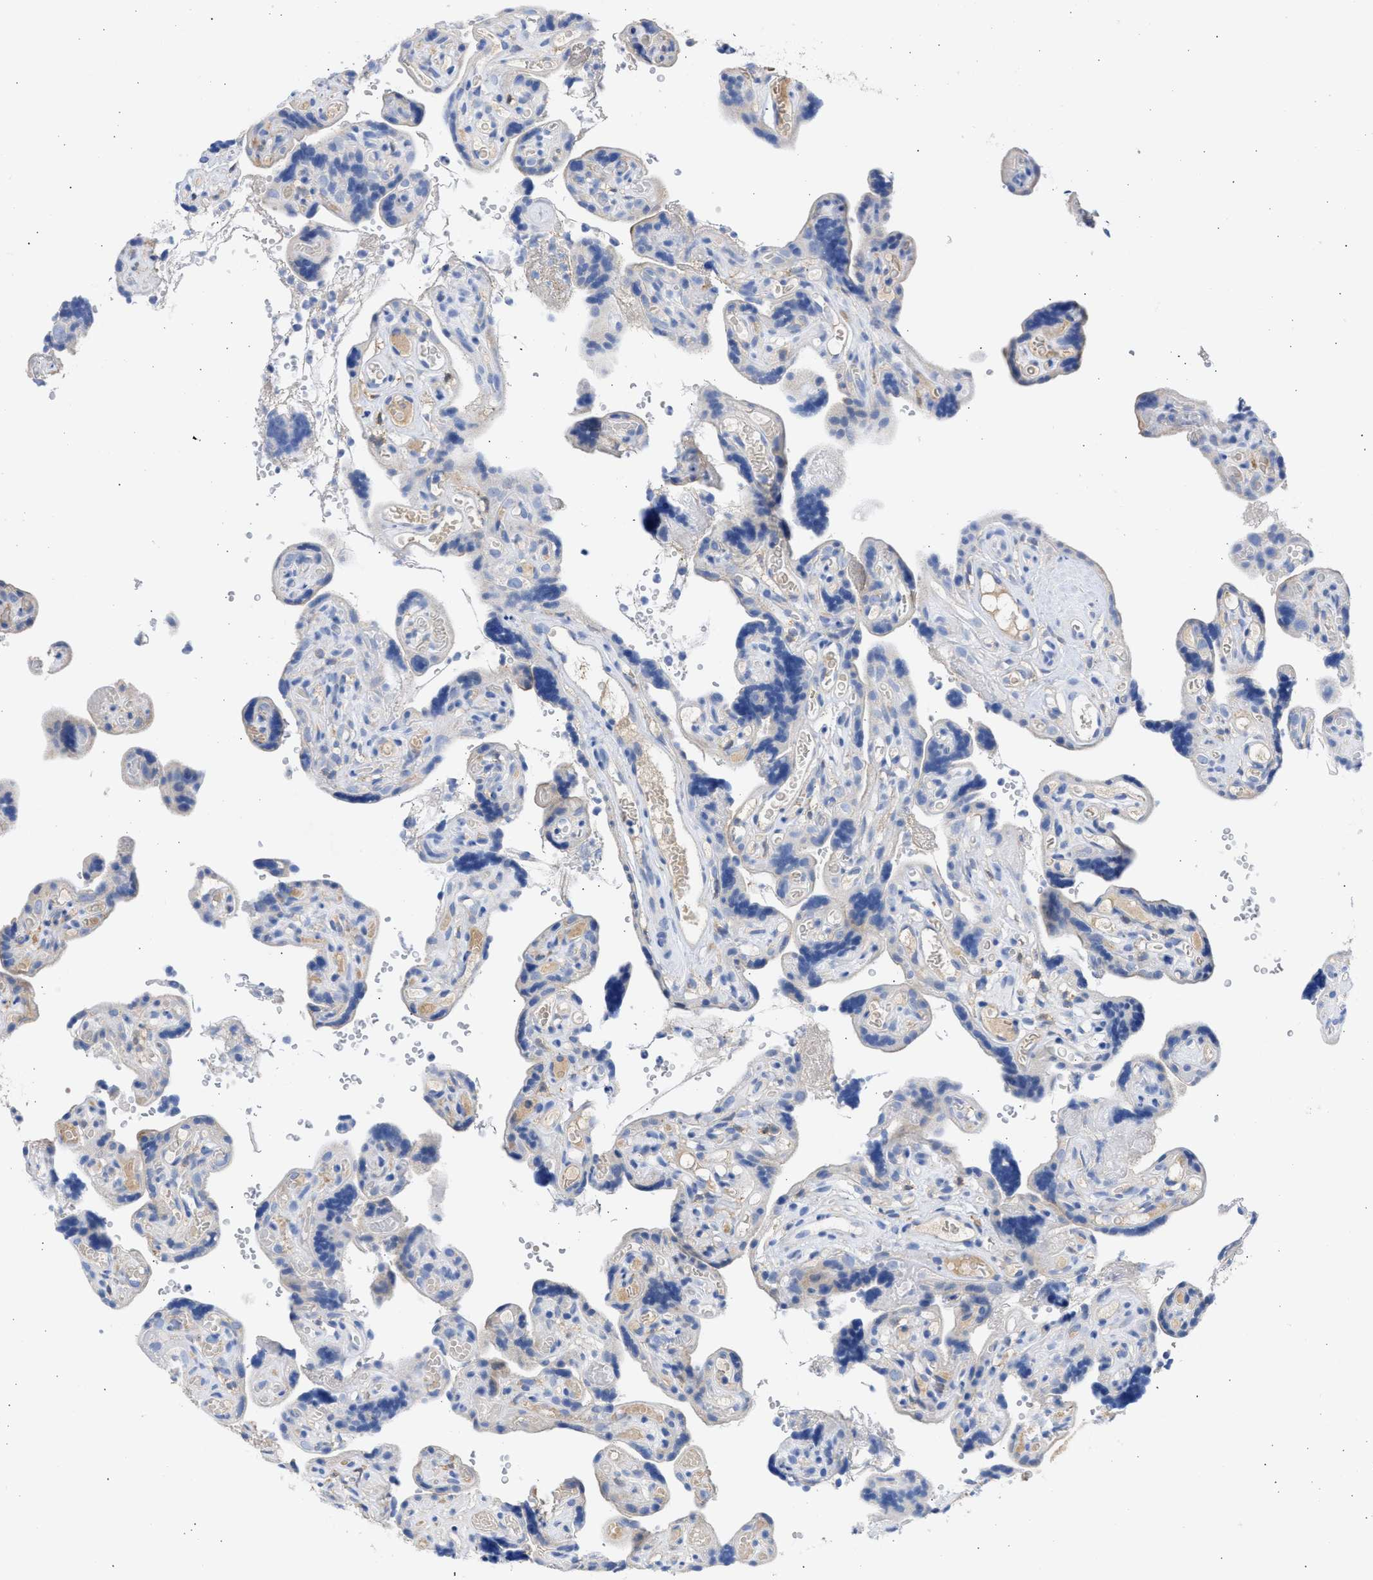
{"staining": {"intensity": "negative", "quantity": "none", "location": "none"}, "tissue": "placenta", "cell_type": "Decidual cells", "image_type": "normal", "snomed": [{"axis": "morphology", "description": "Normal tissue, NOS"}, {"axis": "topography", "description": "Placenta"}], "caption": "This is an immunohistochemistry histopathology image of normal human placenta. There is no positivity in decidual cells.", "gene": "RSPH1", "patient": {"sex": "female", "age": 30}}